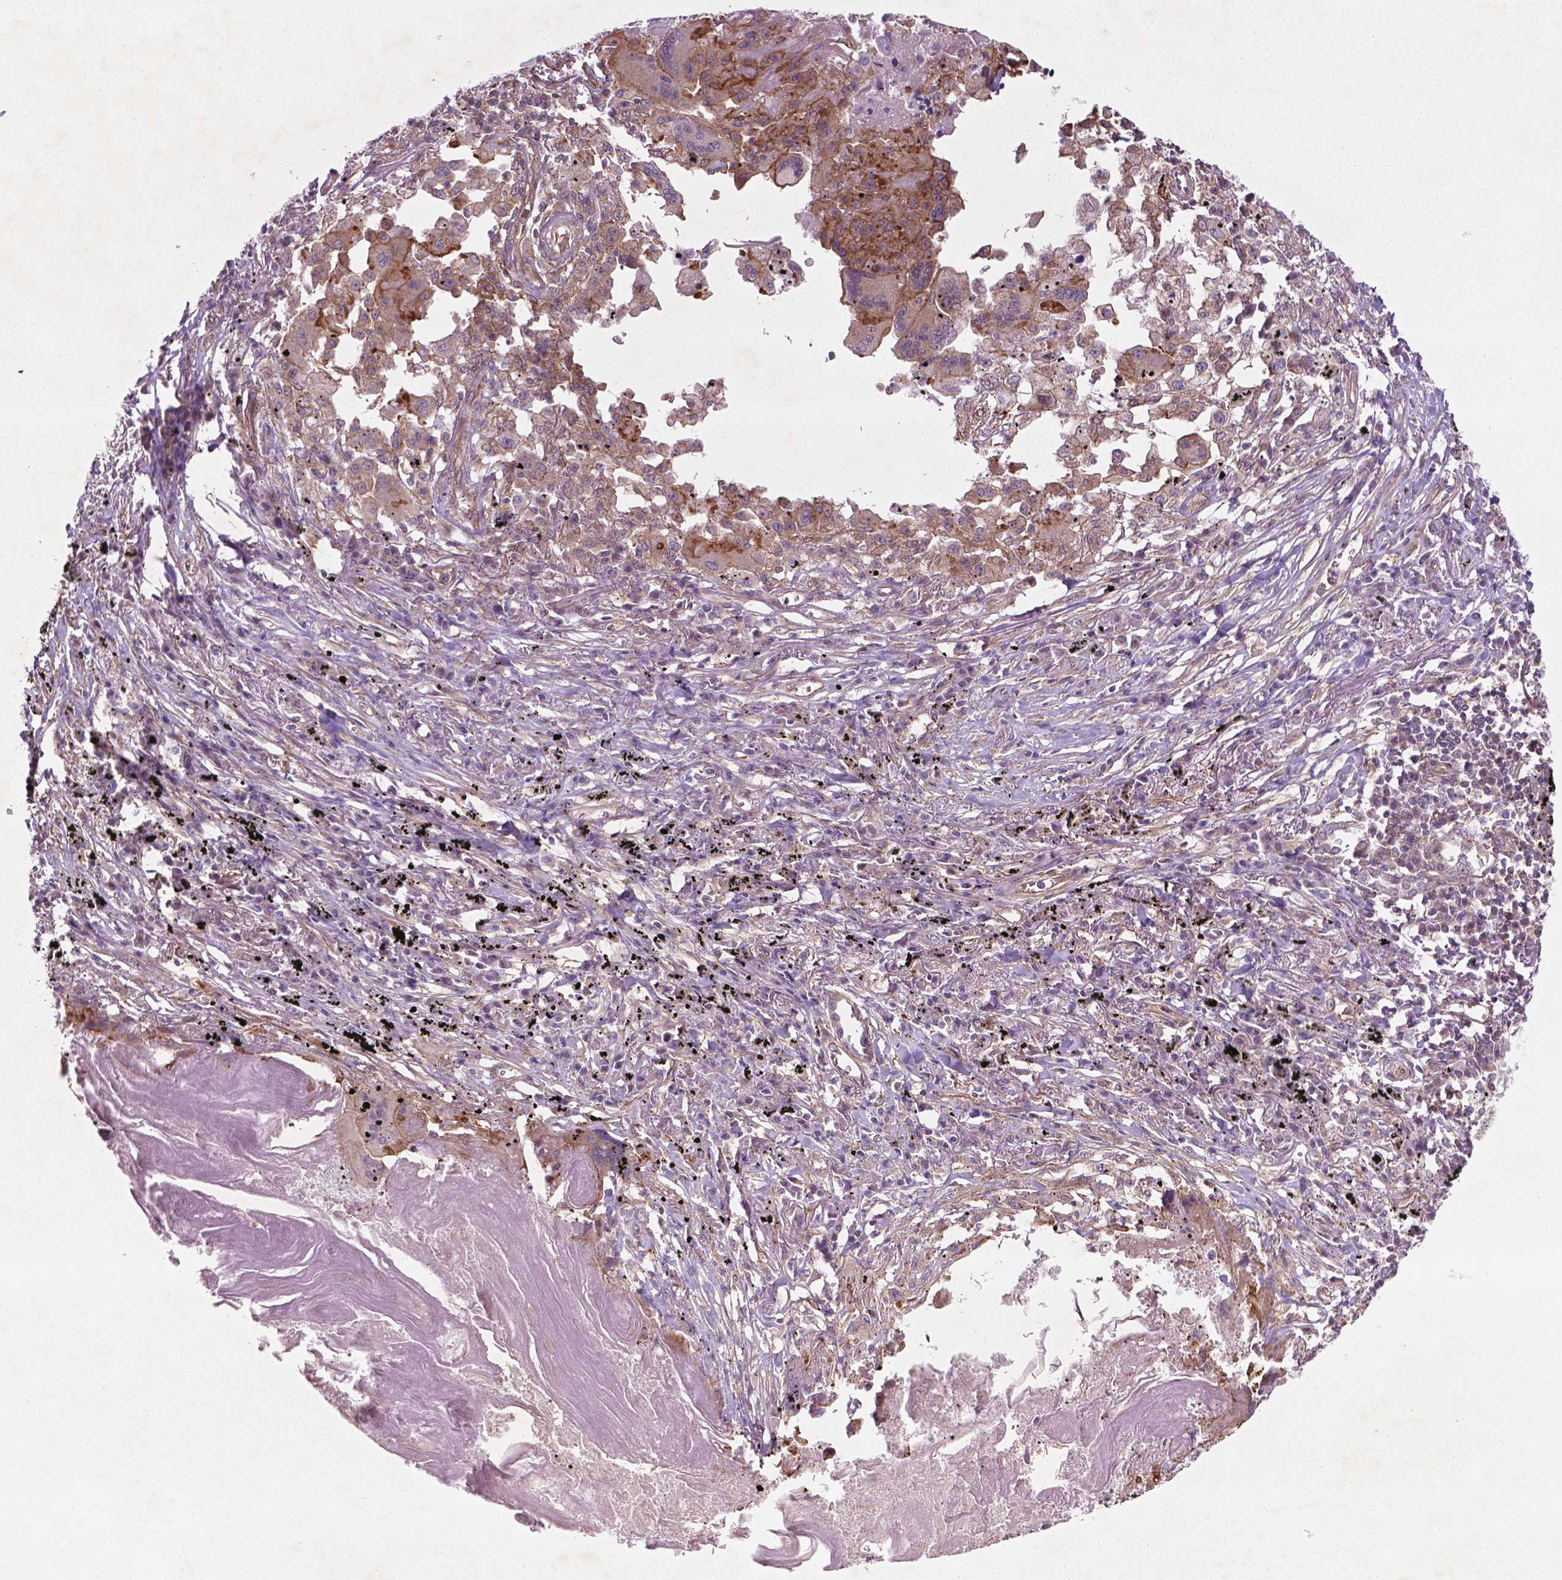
{"staining": {"intensity": "moderate", "quantity": "<25%", "location": "cytoplasmic/membranous"}, "tissue": "lung cancer", "cell_type": "Tumor cells", "image_type": "cancer", "snomed": [{"axis": "morphology", "description": "Squamous cell carcinoma, NOS"}, {"axis": "topography", "description": "Lung"}], "caption": "Tumor cells reveal low levels of moderate cytoplasmic/membranous expression in approximately <25% of cells in human lung cancer (squamous cell carcinoma).", "gene": "TCHP", "patient": {"sex": "male", "age": 78}}